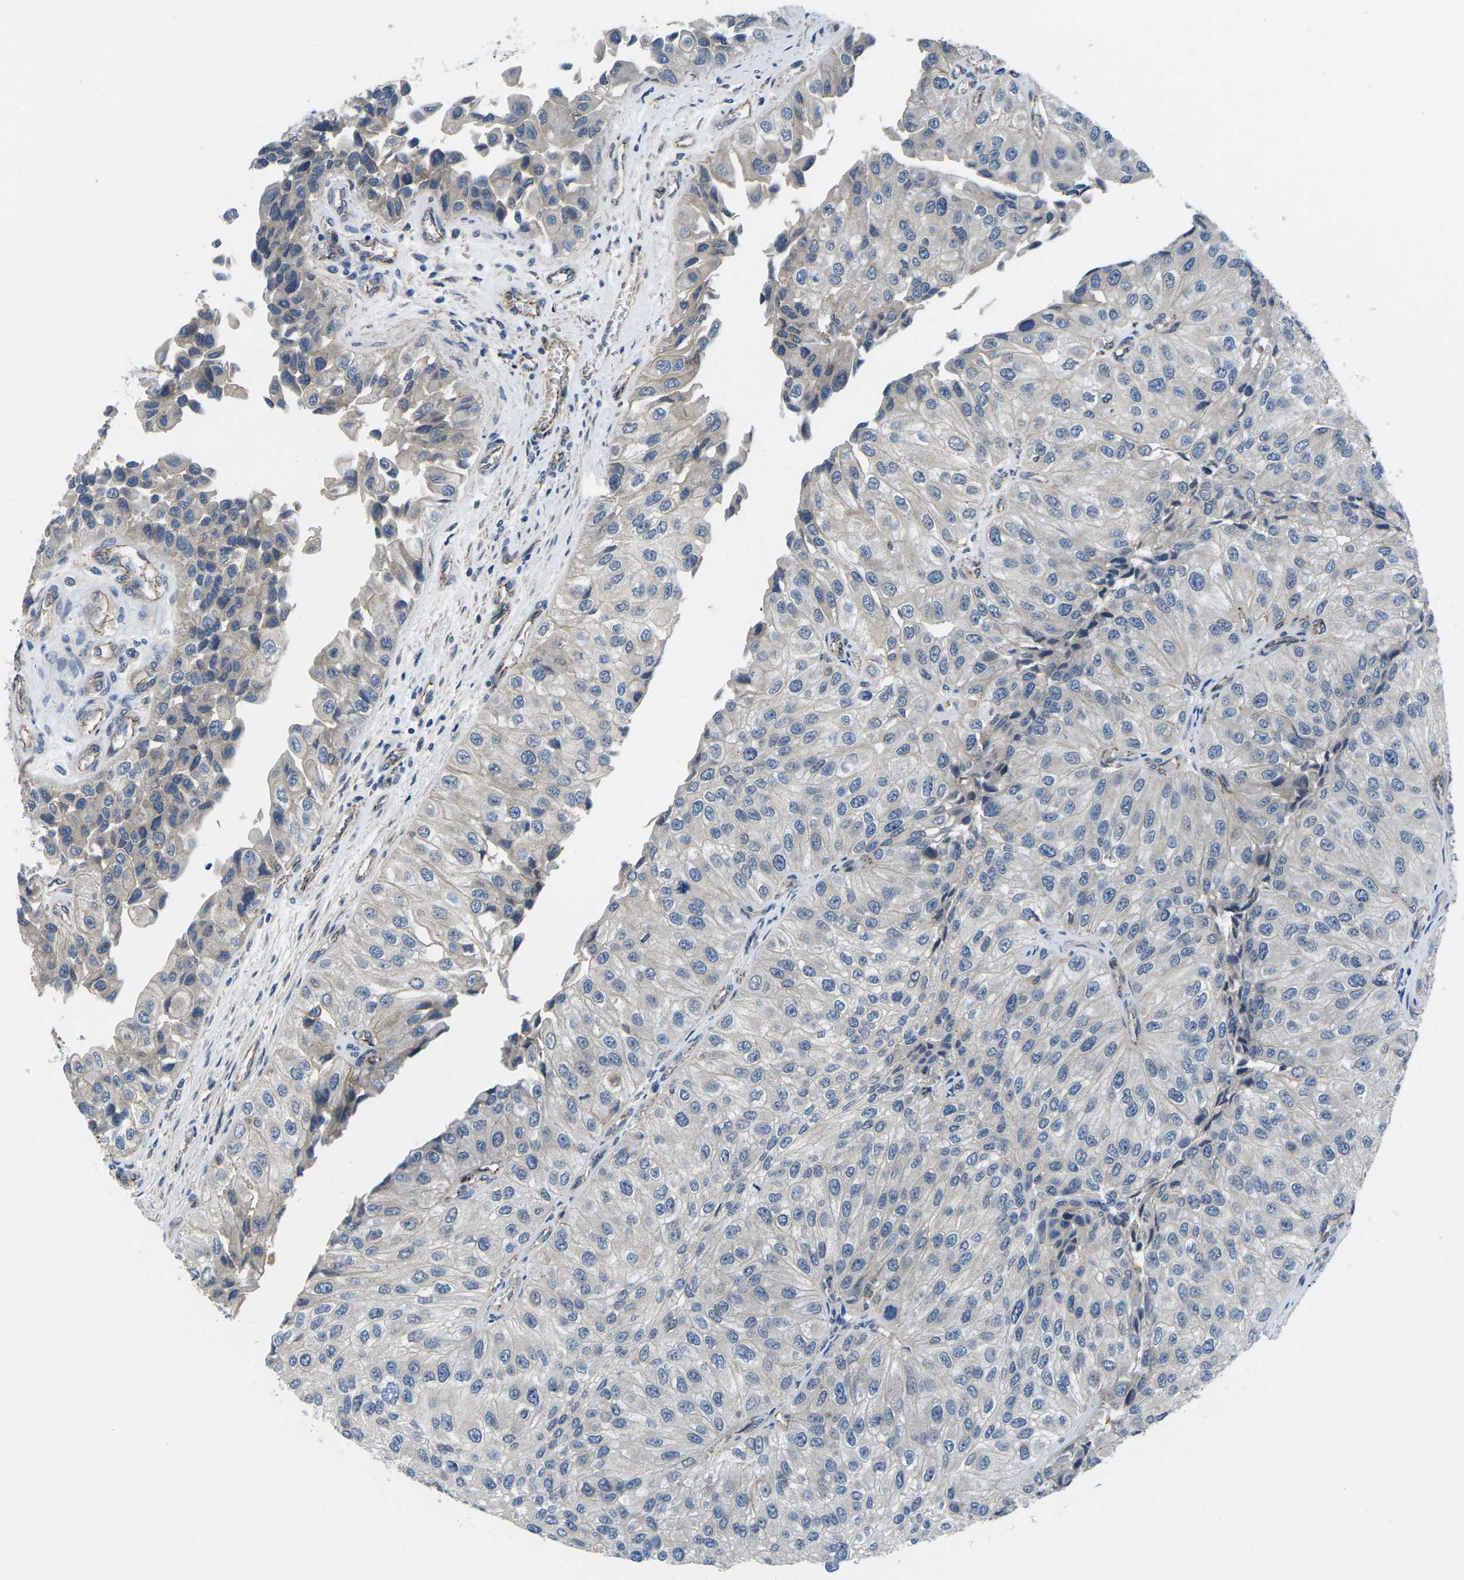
{"staining": {"intensity": "weak", "quantity": "<25%", "location": "cytoplasmic/membranous"}, "tissue": "urothelial cancer", "cell_type": "Tumor cells", "image_type": "cancer", "snomed": [{"axis": "morphology", "description": "Urothelial carcinoma, High grade"}, {"axis": "topography", "description": "Kidney"}, {"axis": "topography", "description": "Urinary bladder"}], "caption": "Immunohistochemistry (IHC) of human urothelial cancer reveals no staining in tumor cells.", "gene": "CTNND1", "patient": {"sex": "male", "age": 77}}